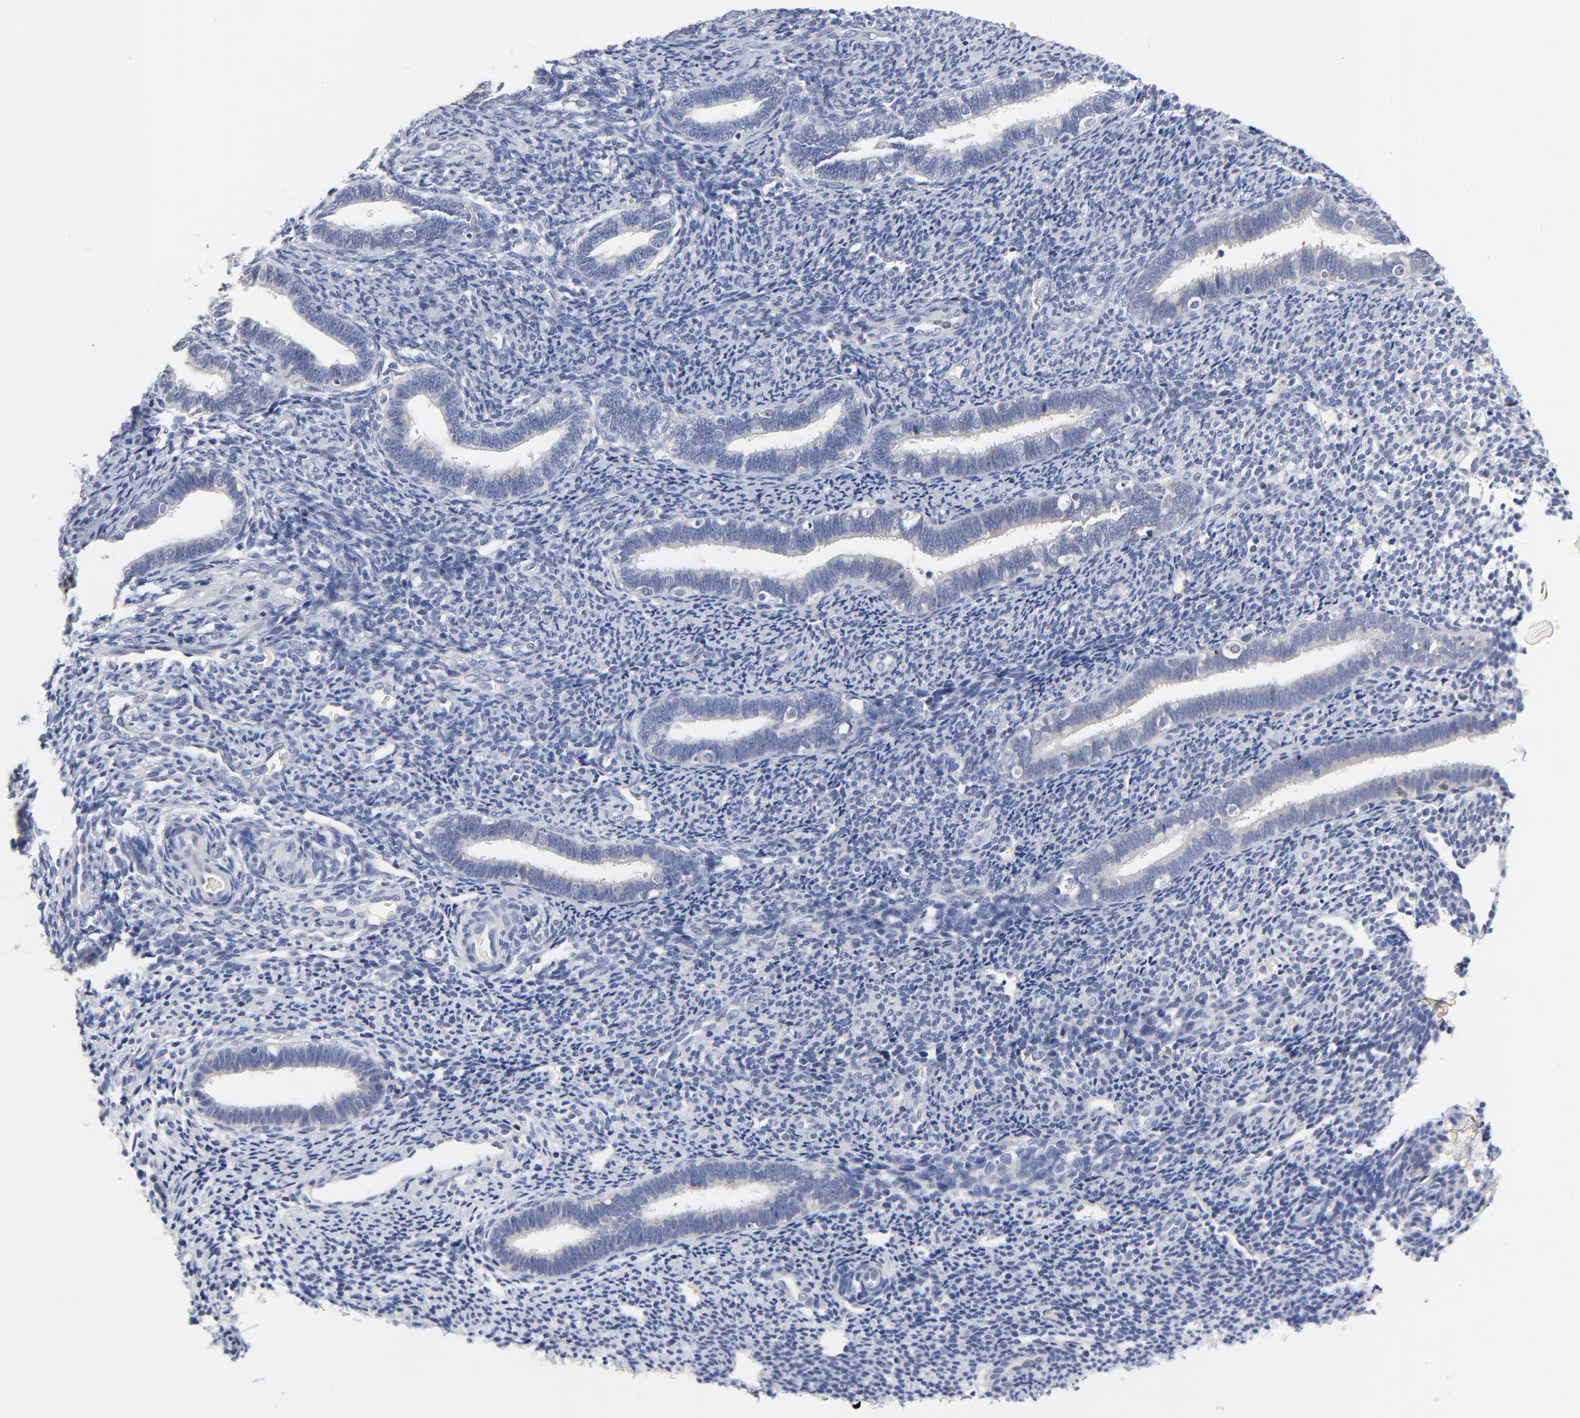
{"staining": {"intensity": "negative", "quantity": "none", "location": "none"}, "tissue": "endometrium", "cell_type": "Cells in endometrial stroma", "image_type": "normal", "snomed": [{"axis": "morphology", "description": "Normal tissue, NOS"}, {"axis": "topography", "description": "Endometrium"}], "caption": "An immunohistochemistry photomicrograph of unremarkable endometrium is shown. There is no staining in cells in endometrial stroma of endometrium. (DAB (3,3'-diaminobenzidine) immunohistochemistry, high magnification).", "gene": "AADAC", "patient": {"sex": "female", "age": 27}}